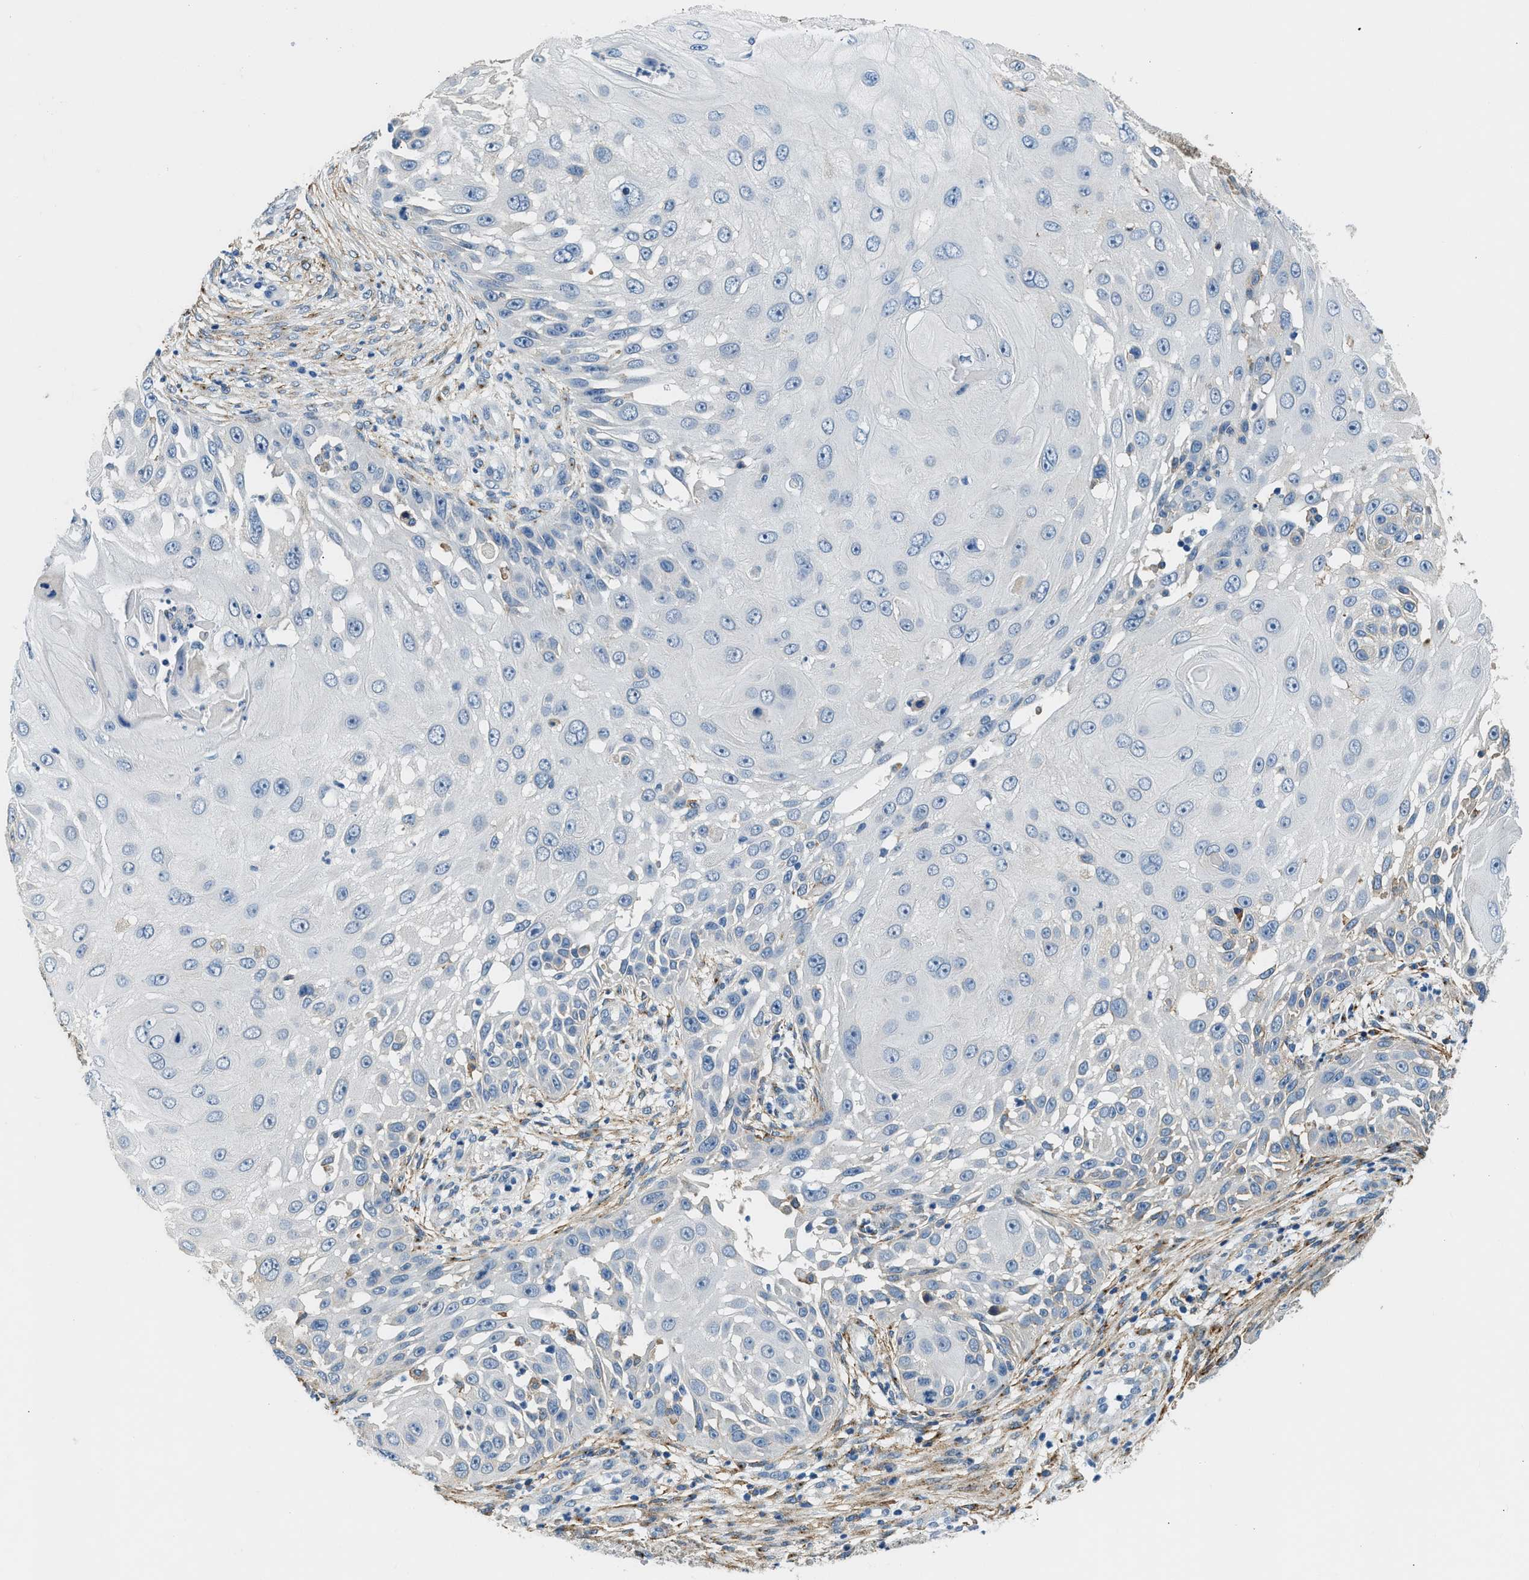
{"staining": {"intensity": "negative", "quantity": "none", "location": "none"}, "tissue": "skin cancer", "cell_type": "Tumor cells", "image_type": "cancer", "snomed": [{"axis": "morphology", "description": "Squamous cell carcinoma, NOS"}, {"axis": "topography", "description": "Skin"}], "caption": "This is an IHC histopathology image of skin cancer. There is no positivity in tumor cells.", "gene": "LRP1", "patient": {"sex": "female", "age": 44}}